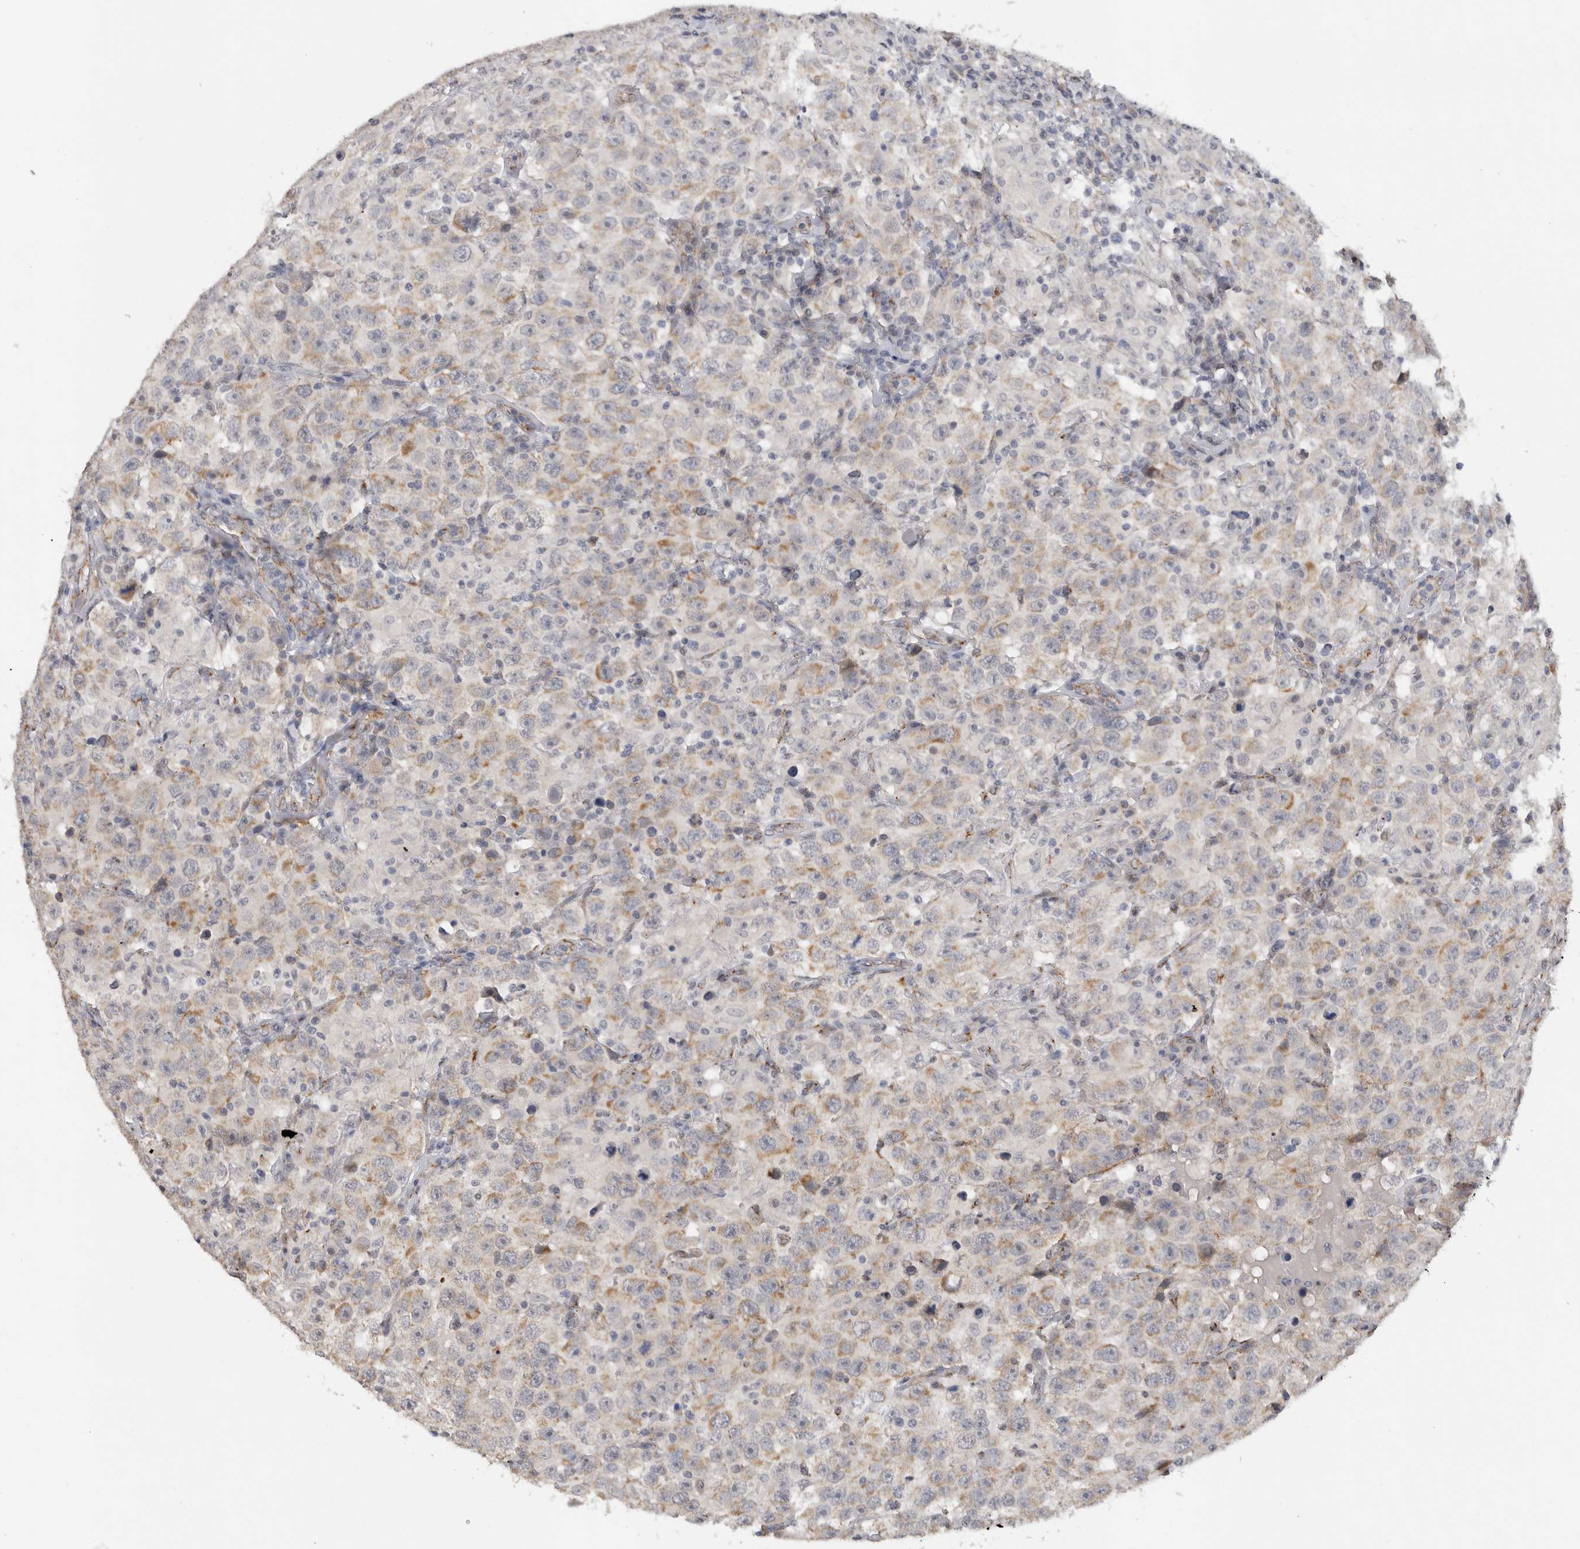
{"staining": {"intensity": "weak", "quantity": ">75%", "location": "cytoplasmic/membranous"}, "tissue": "testis cancer", "cell_type": "Tumor cells", "image_type": "cancer", "snomed": [{"axis": "morphology", "description": "Seminoma, NOS"}, {"axis": "topography", "description": "Testis"}], "caption": "Protein expression analysis of human testis cancer (seminoma) reveals weak cytoplasmic/membranous expression in about >75% of tumor cells. (Brightfield microscopy of DAB IHC at high magnification).", "gene": "DYRK2", "patient": {"sex": "male", "age": 41}}